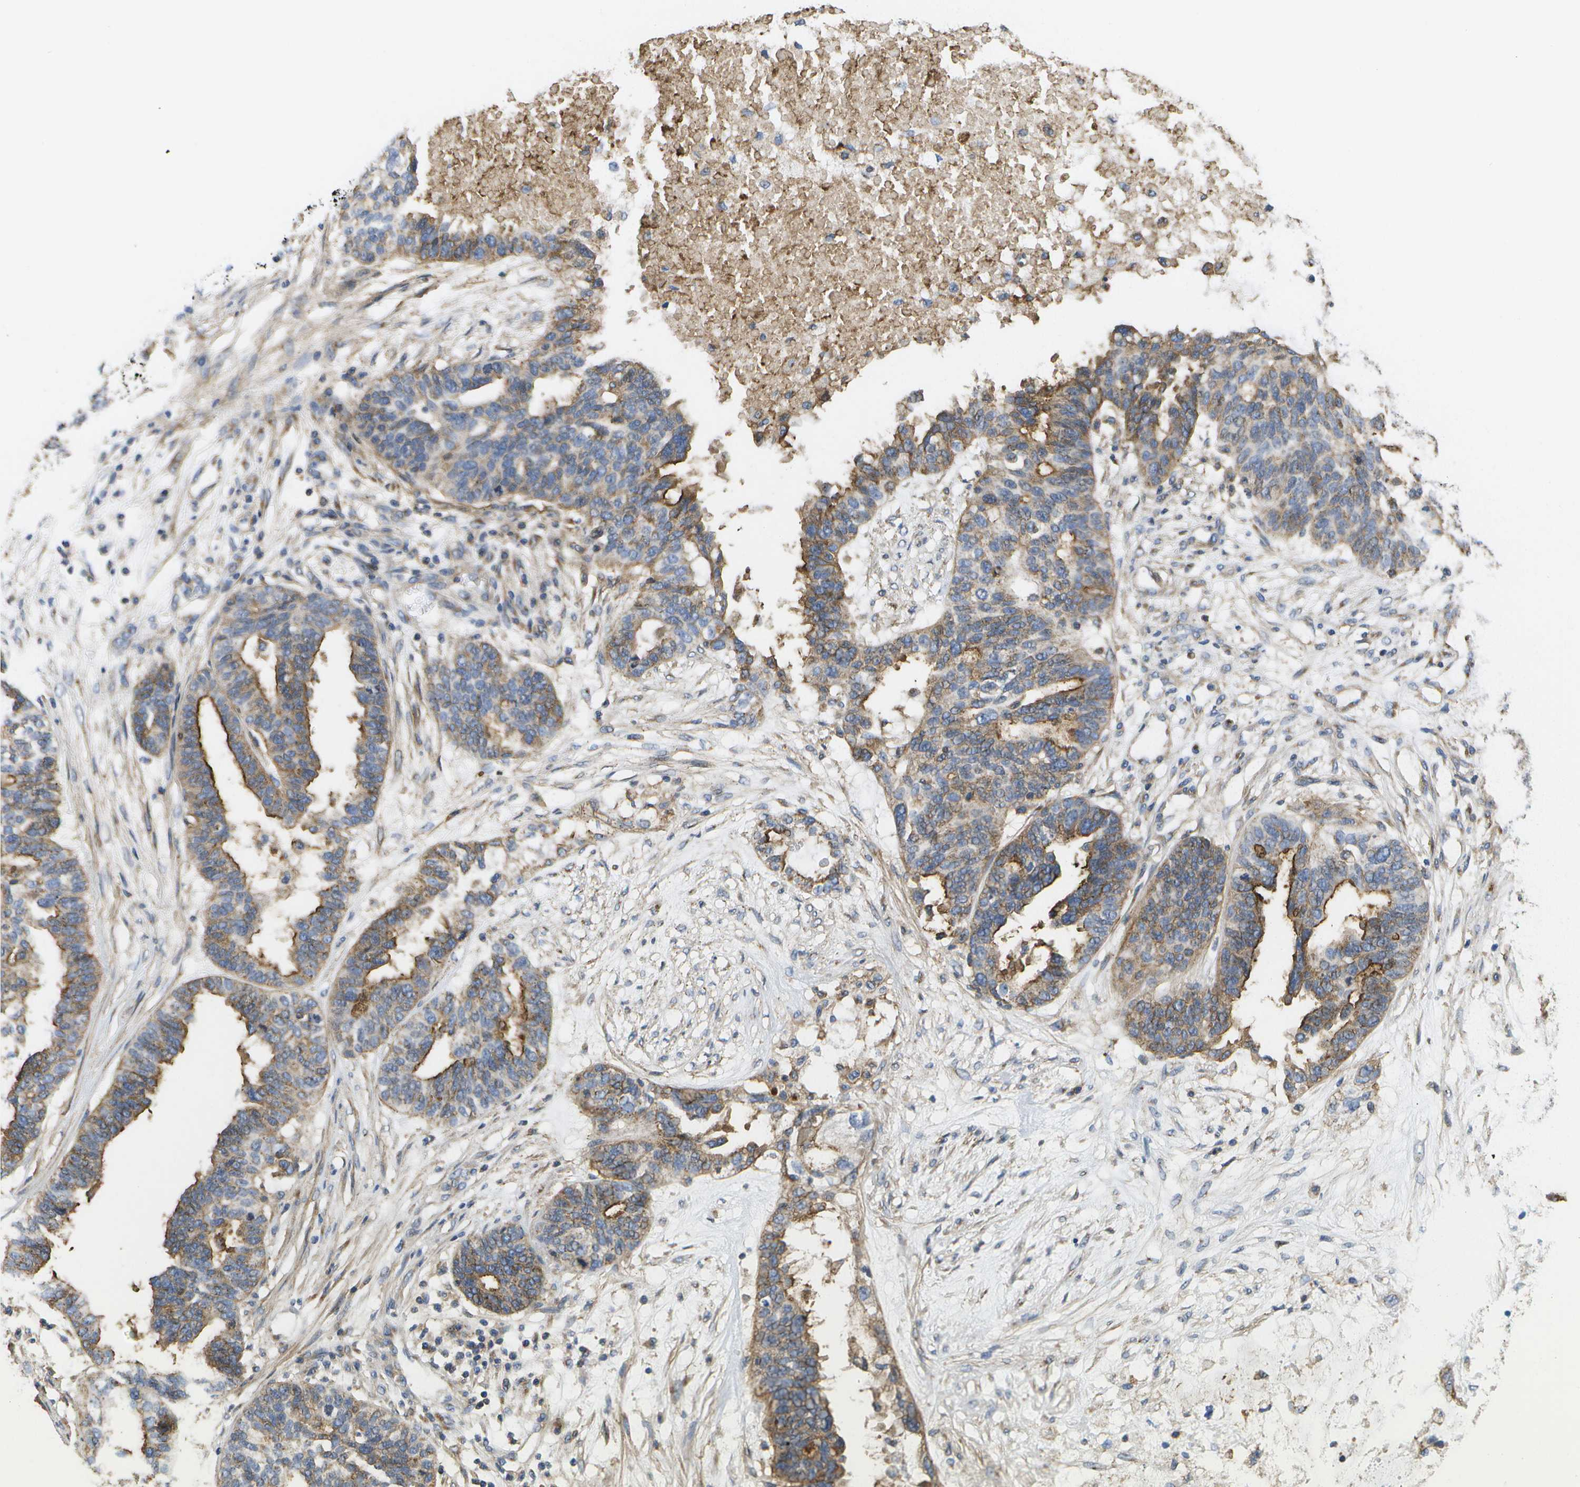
{"staining": {"intensity": "moderate", "quantity": "25%-75%", "location": "cytoplasmic/membranous"}, "tissue": "ovarian cancer", "cell_type": "Tumor cells", "image_type": "cancer", "snomed": [{"axis": "morphology", "description": "Cystadenocarcinoma, serous, NOS"}, {"axis": "topography", "description": "Ovary"}], "caption": "Serous cystadenocarcinoma (ovarian) tissue exhibits moderate cytoplasmic/membranous staining in about 25%-75% of tumor cells", "gene": "BST2", "patient": {"sex": "female", "age": 59}}